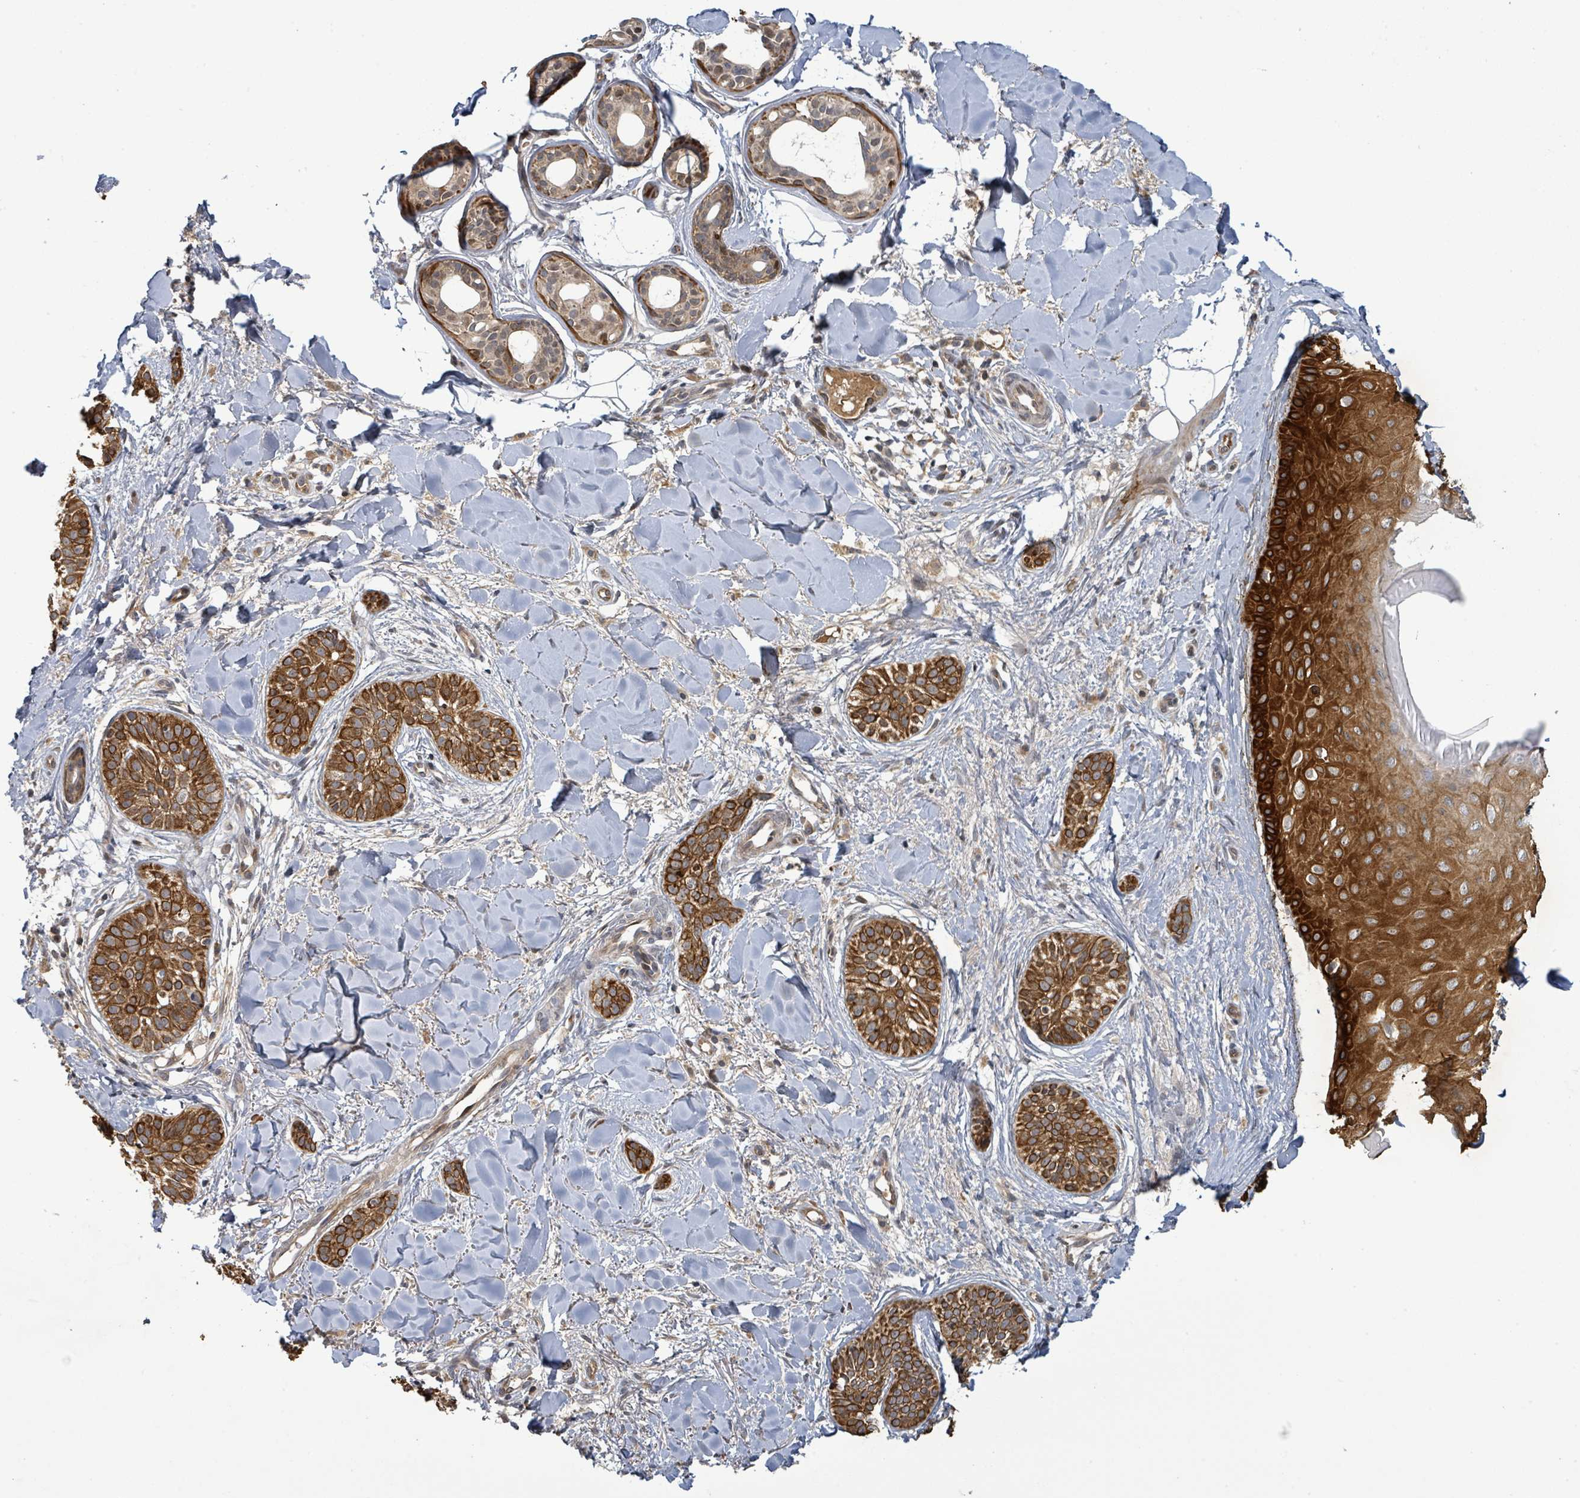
{"staining": {"intensity": "strong", "quantity": ">75%", "location": "cytoplasmic/membranous"}, "tissue": "skin cancer", "cell_type": "Tumor cells", "image_type": "cancer", "snomed": [{"axis": "morphology", "description": "Basal cell carcinoma"}, {"axis": "topography", "description": "Skin"}], "caption": "Immunohistochemistry (DAB (3,3'-diaminobenzidine)) staining of human skin cancer (basal cell carcinoma) demonstrates strong cytoplasmic/membranous protein expression in about >75% of tumor cells.", "gene": "ITGA11", "patient": {"sex": "male", "age": 52}}